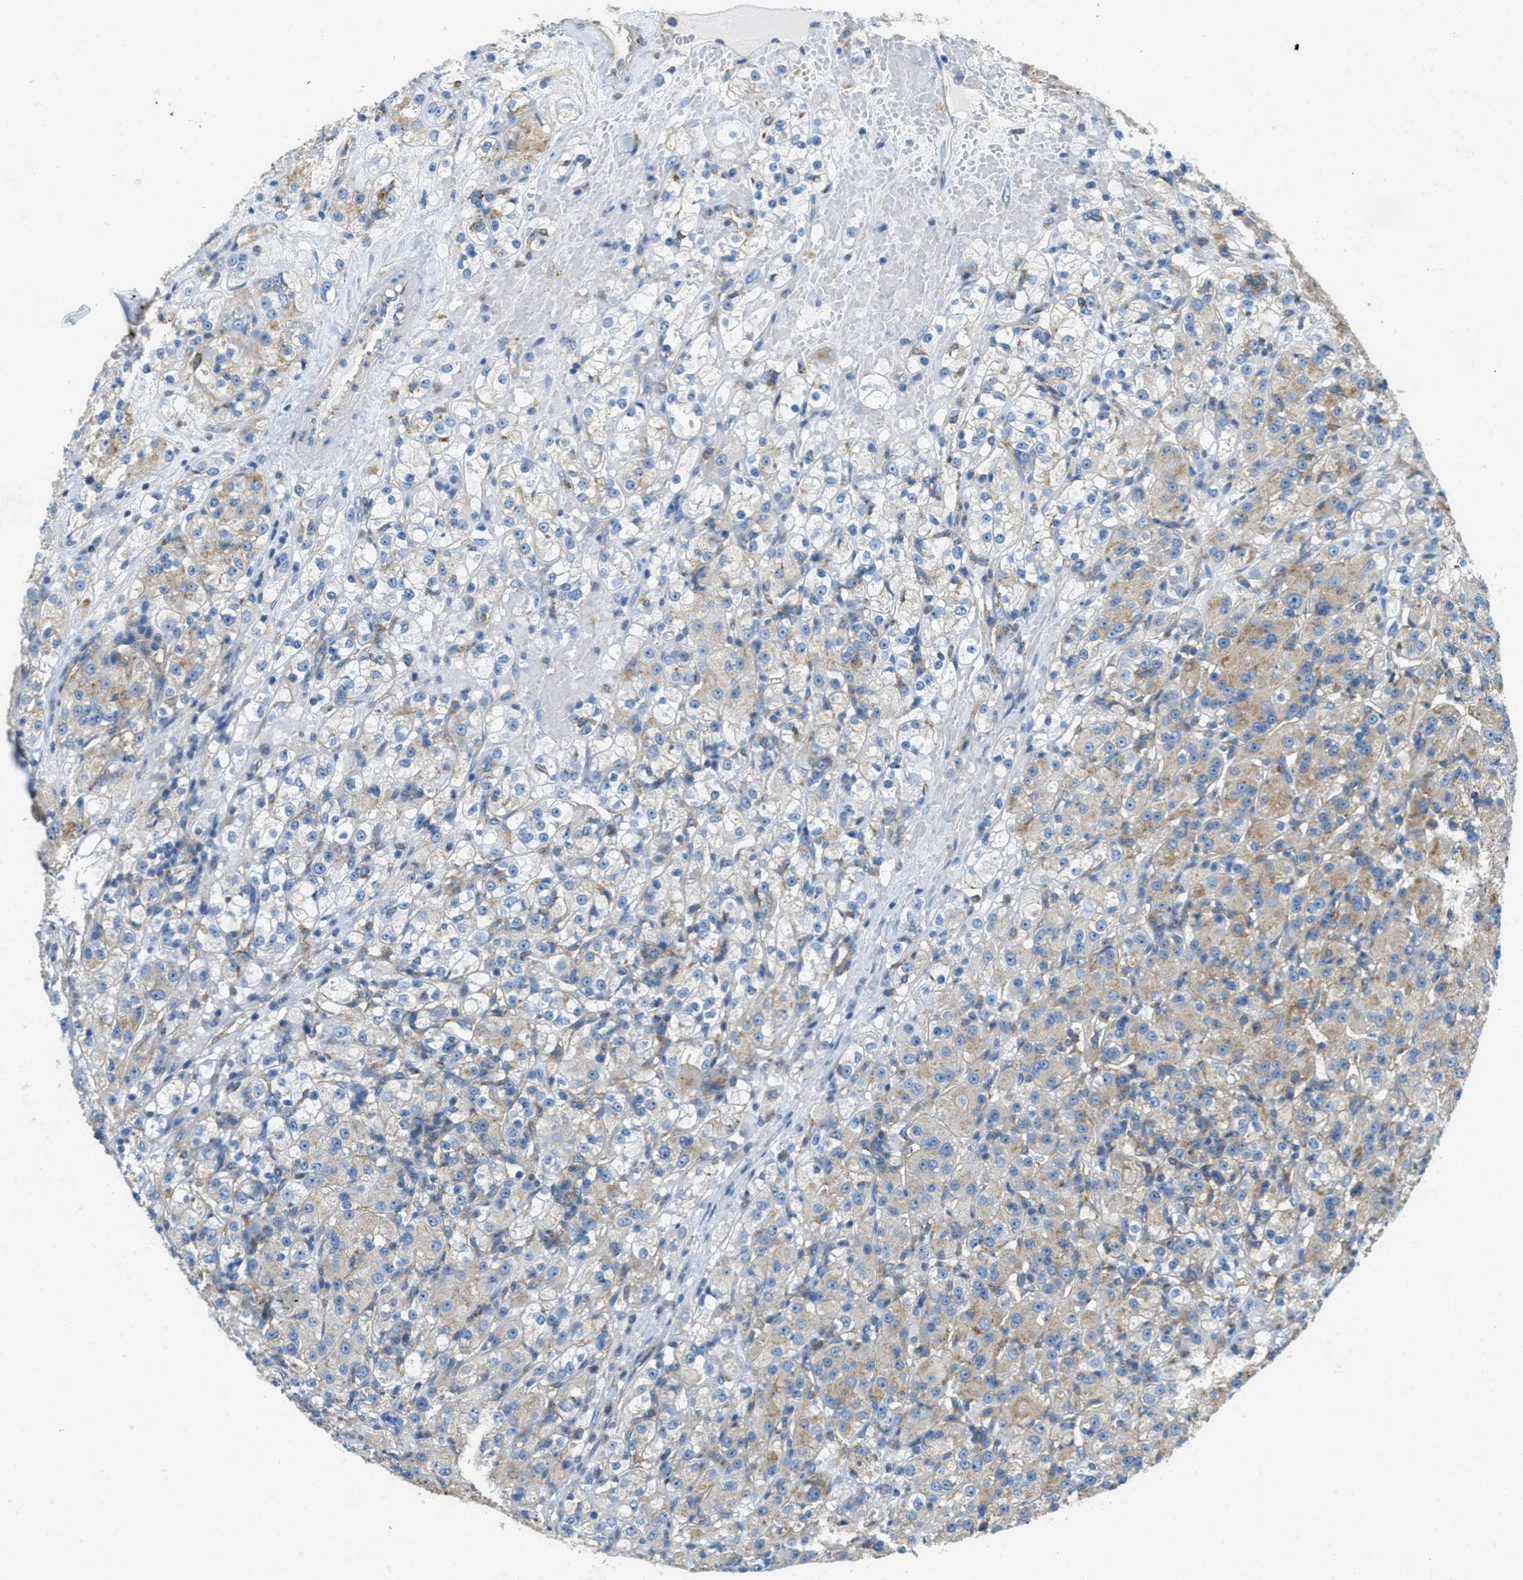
{"staining": {"intensity": "weak", "quantity": "25%-75%", "location": "cytoplasmic/membranous"}, "tissue": "renal cancer", "cell_type": "Tumor cells", "image_type": "cancer", "snomed": [{"axis": "morphology", "description": "Normal tissue, NOS"}, {"axis": "morphology", "description": "Adenocarcinoma, NOS"}, {"axis": "topography", "description": "Kidney"}], "caption": "Protein staining of renal cancer tissue exhibits weak cytoplasmic/membranous staining in about 25%-75% of tumor cells.", "gene": "AP2B1", "patient": {"sex": "male", "age": 61}}